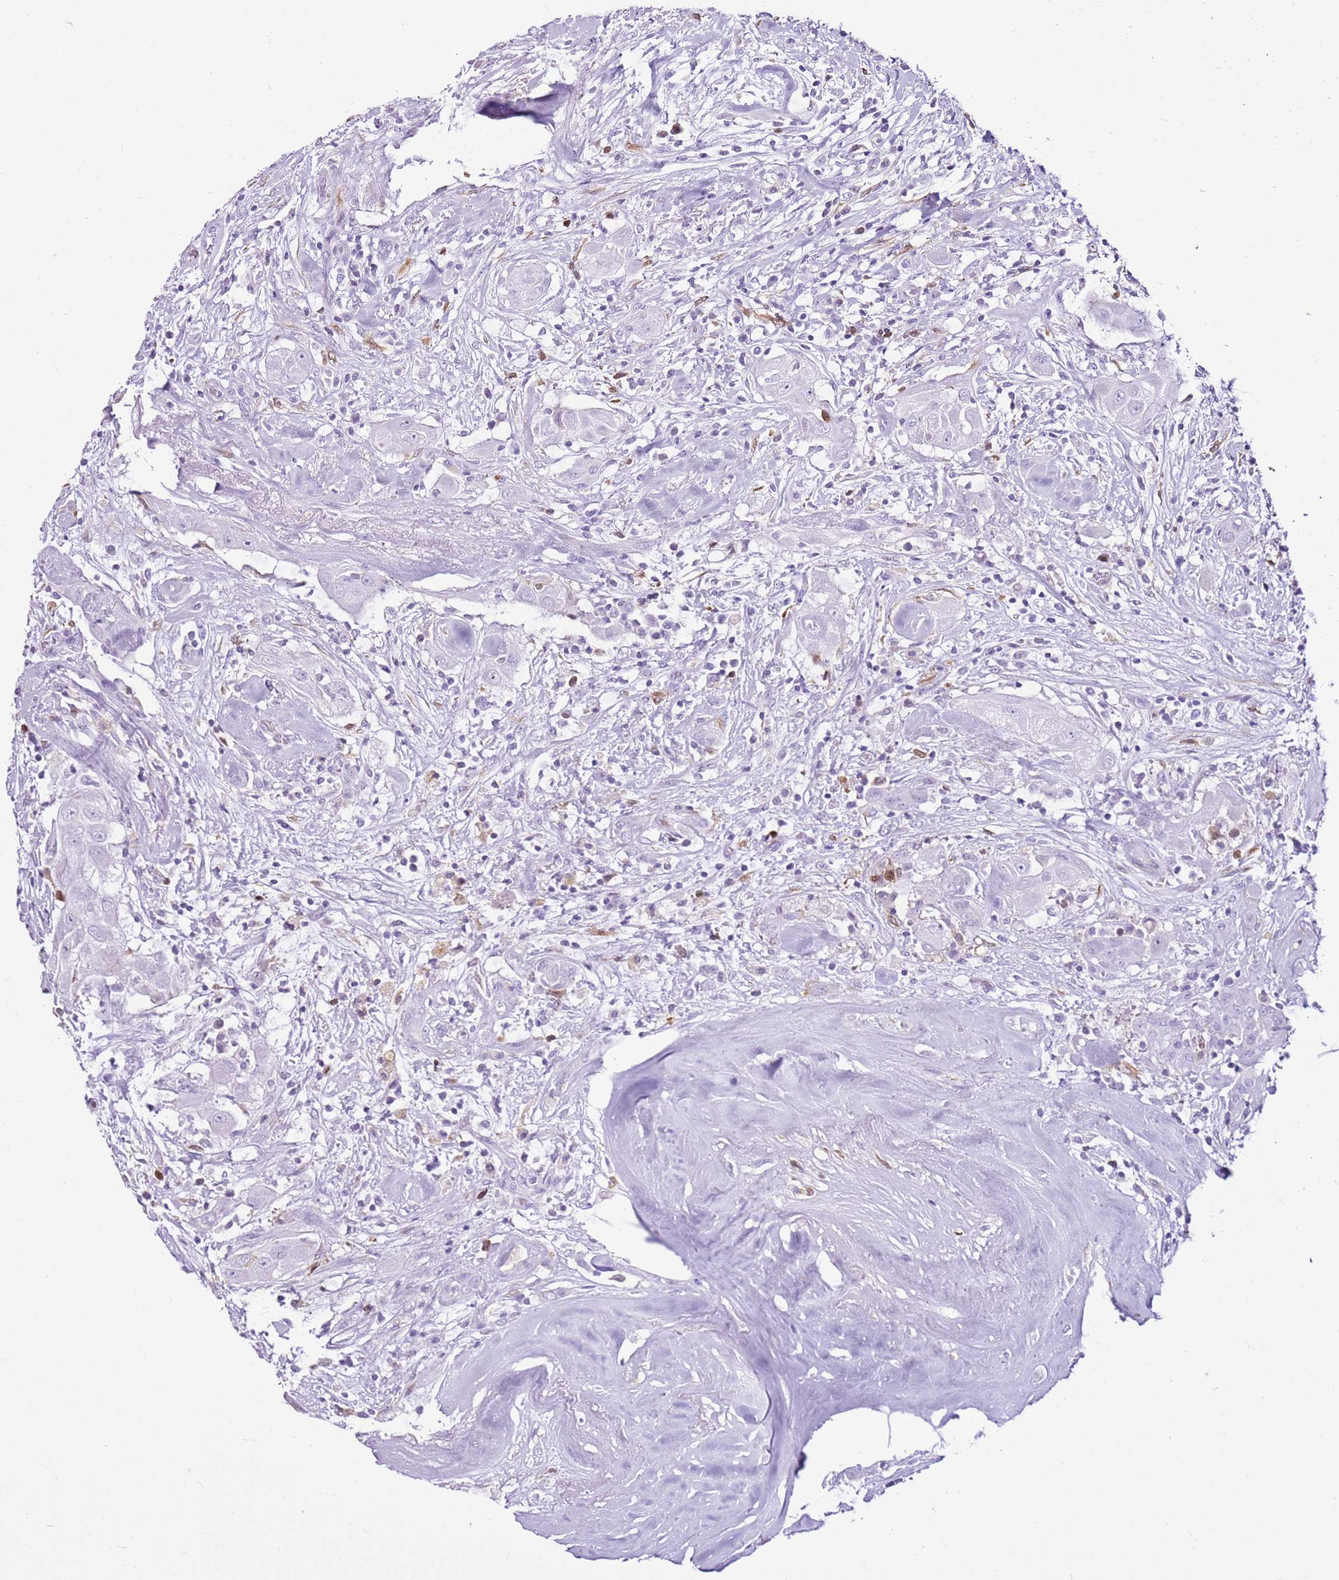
{"staining": {"intensity": "negative", "quantity": "none", "location": "none"}, "tissue": "thyroid cancer", "cell_type": "Tumor cells", "image_type": "cancer", "snomed": [{"axis": "morphology", "description": "Papillary adenocarcinoma, NOS"}, {"axis": "topography", "description": "Thyroid gland"}], "caption": "IHC photomicrograph of neoplastic tissue: thyroid papillary adenocarcinoma stained with DAB (3,3'-diaminobenzidine) displays no significant protein staining in tumor cells.", "gene": "SPC25", "patient": {"sex": "female", "age": 59}}